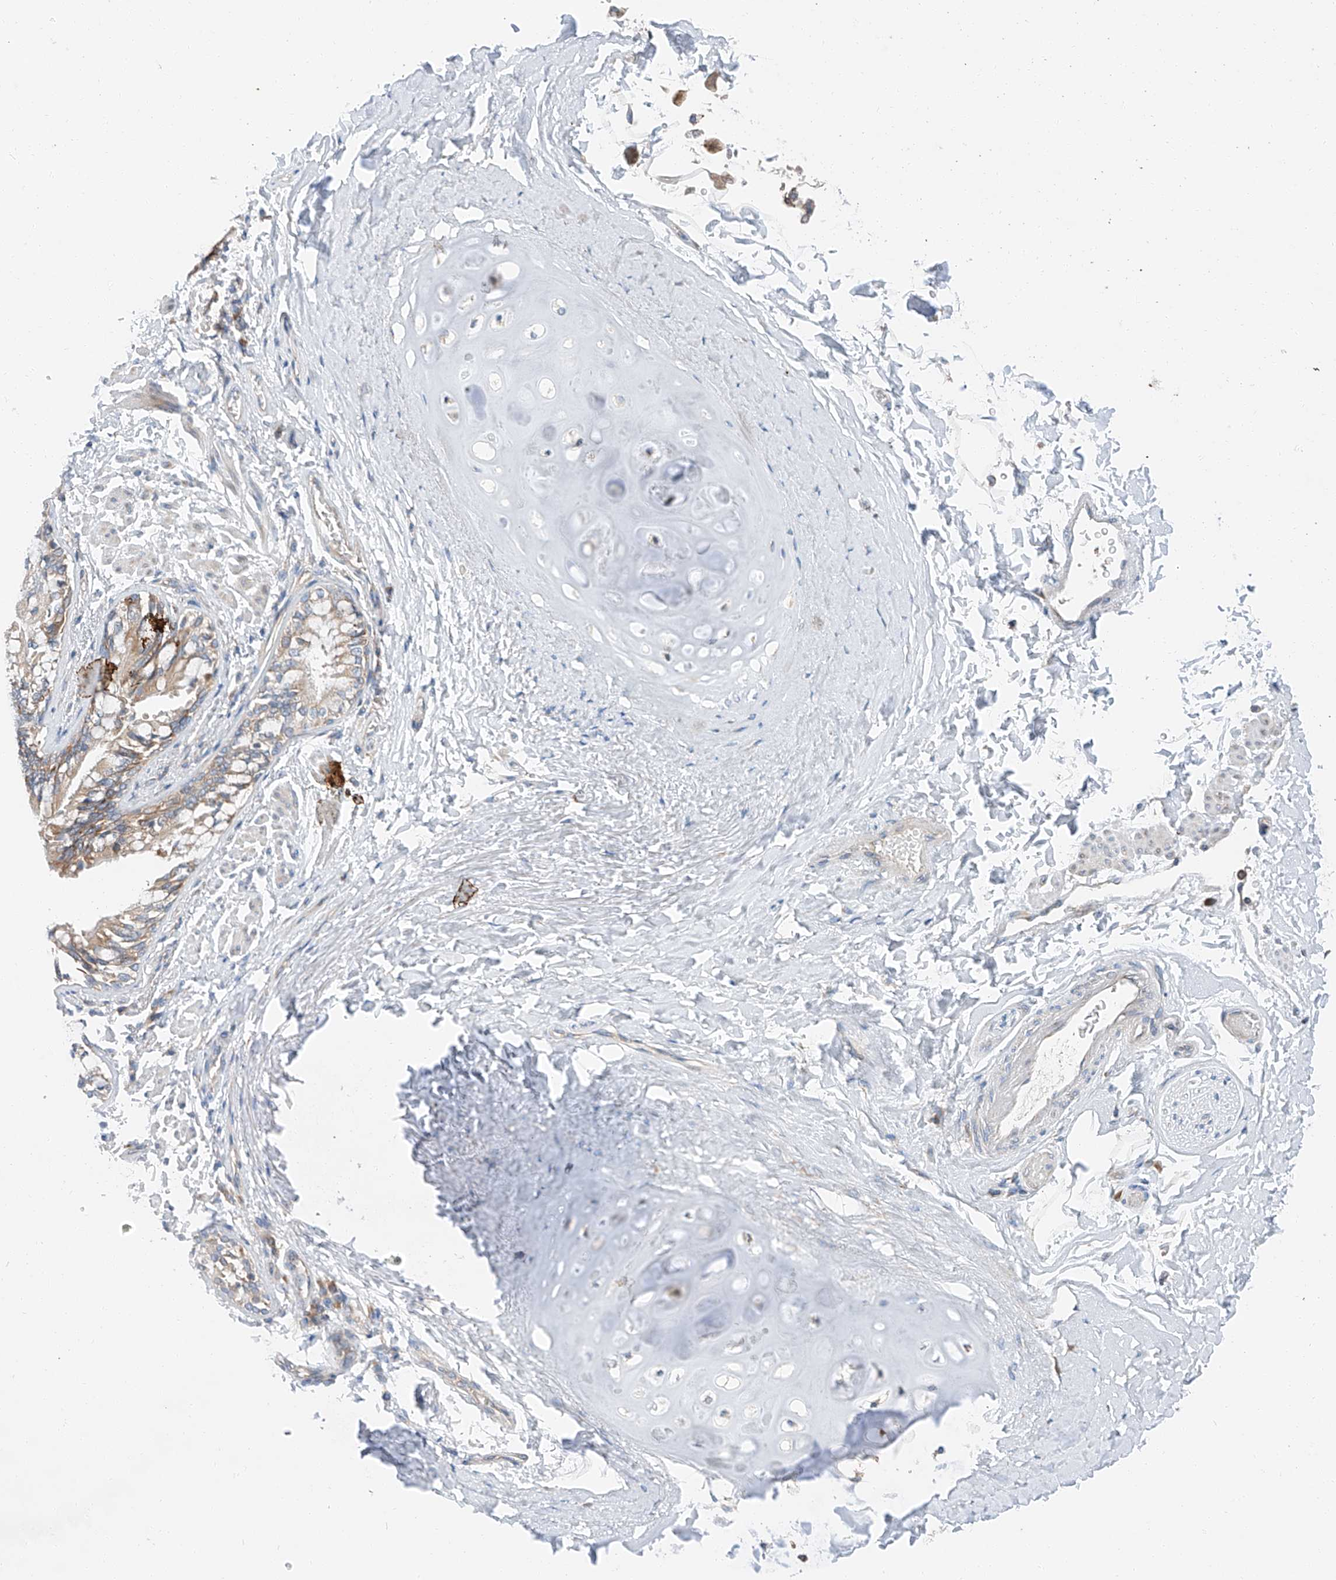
{"staining": {"intensity": "strong", "quantity": "25%-75%", "location": "cytoplasmic/membranous"}, "tissue": "bronchus", "cell_type": "Respiratory epithelial cells", "image_type": "normal", "snomed": [{"axis": "morphology", "description": "Normal tissue, NOS"}, {"axis": "morphology", "description": "Inflammation, NOS"}, {"axis": "topography", "description": "Lung"}], "caption": "IHC of unremarkable human bronchus displays high levels of strong cytoplasmic/membranous staining in about 25%-75% of respiratory epithelial cells.", "gene": "ZC3H15", "patient": {"sex": "female", "age": 46}}